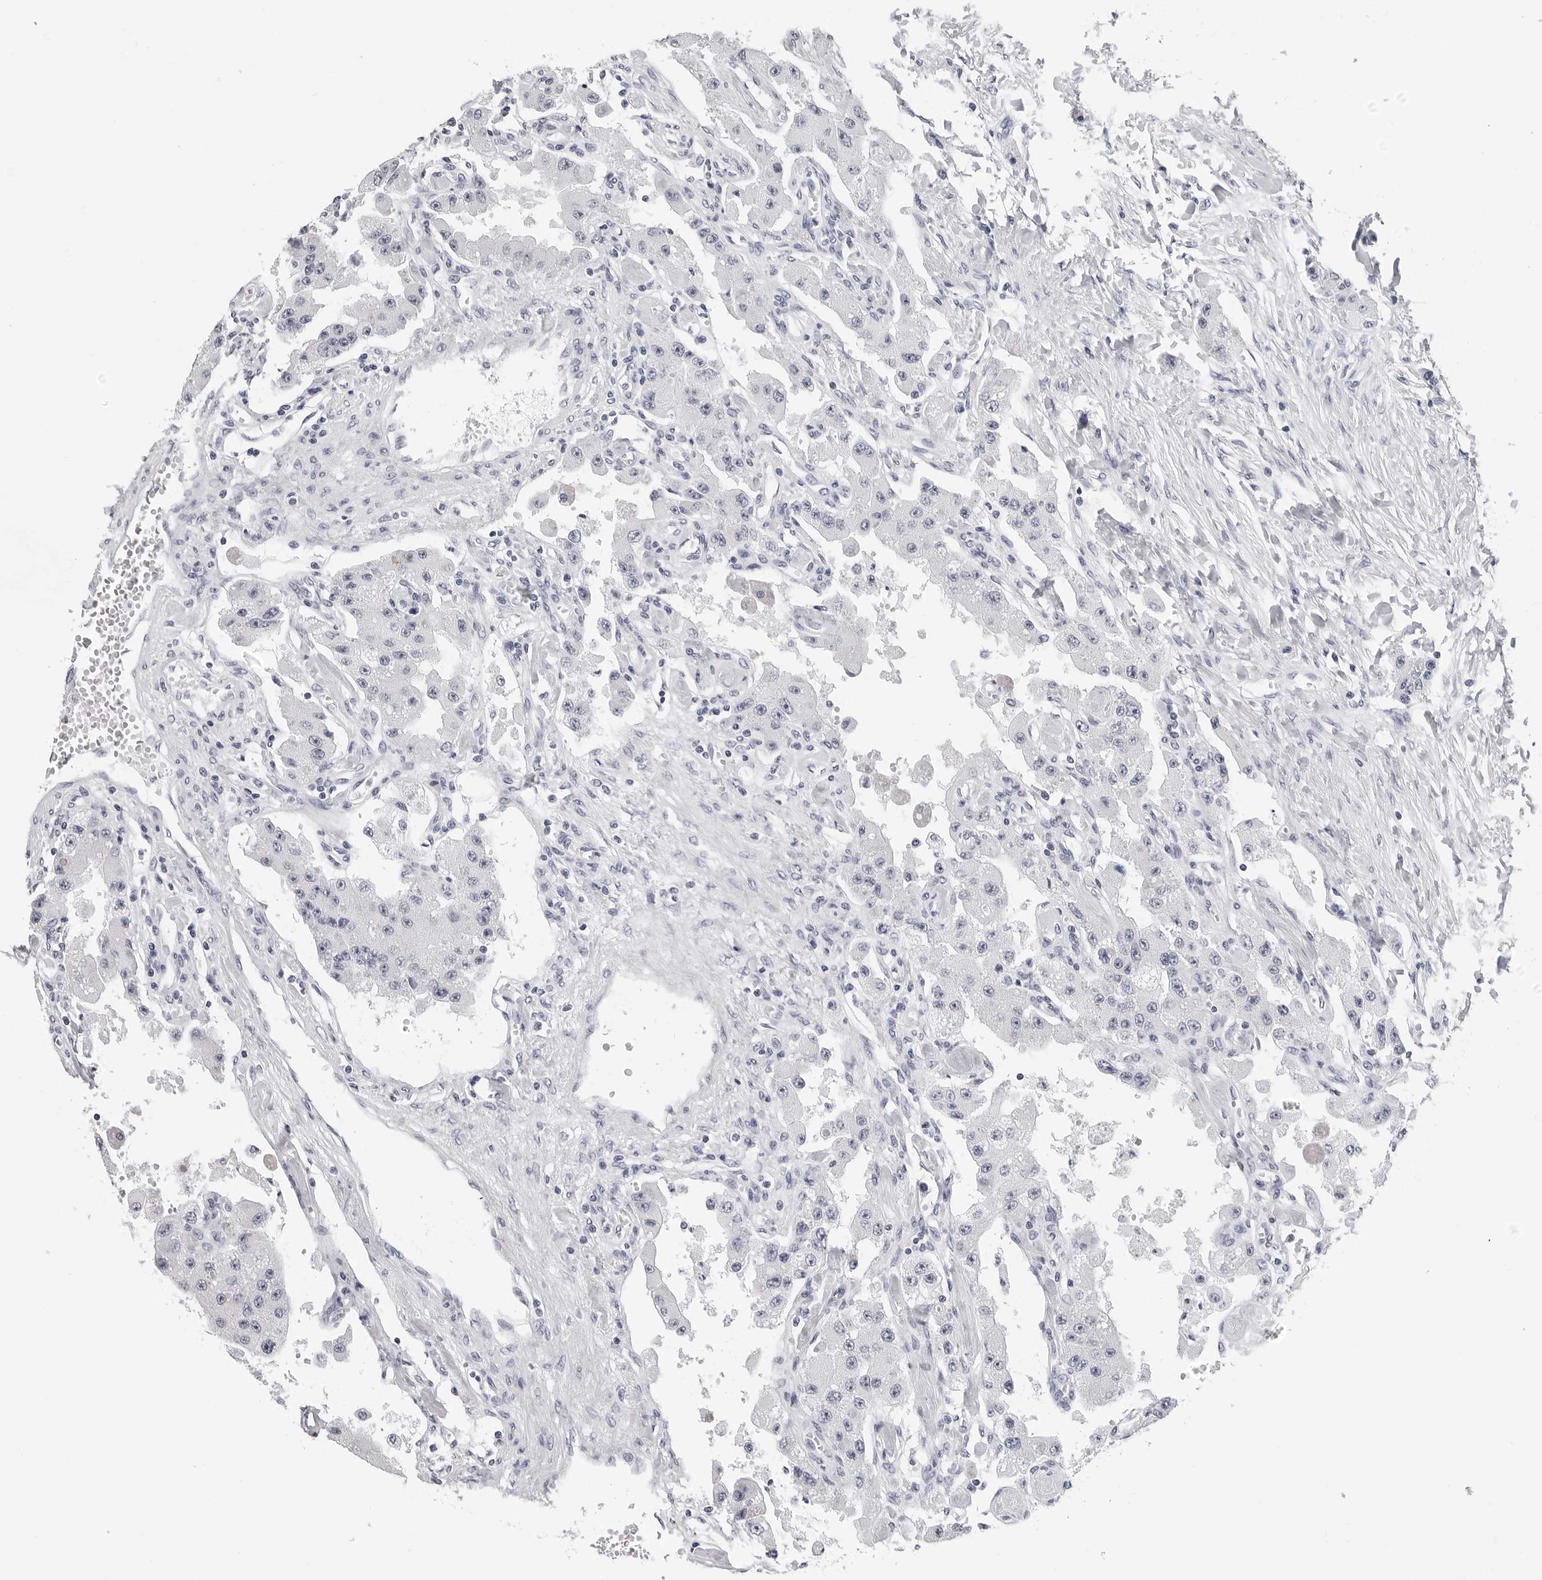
{"staining": {"intensity": "negative", "quantity": "none", "location": "none"}, "tissue": "carcinoid", "cell_type": "Tumor cells", "image_type": "cancer", "snomed": [{"axis": "morphology", "description": "Carcinoid, malignant, NOS"}, {"axis": "topography", "description": "Pancreas"}], "caption": "Tumor cells are negative for protein expression in human carcinoid.", "gene": "GNL2", "patient": {"sex": "male", "age": 41}}